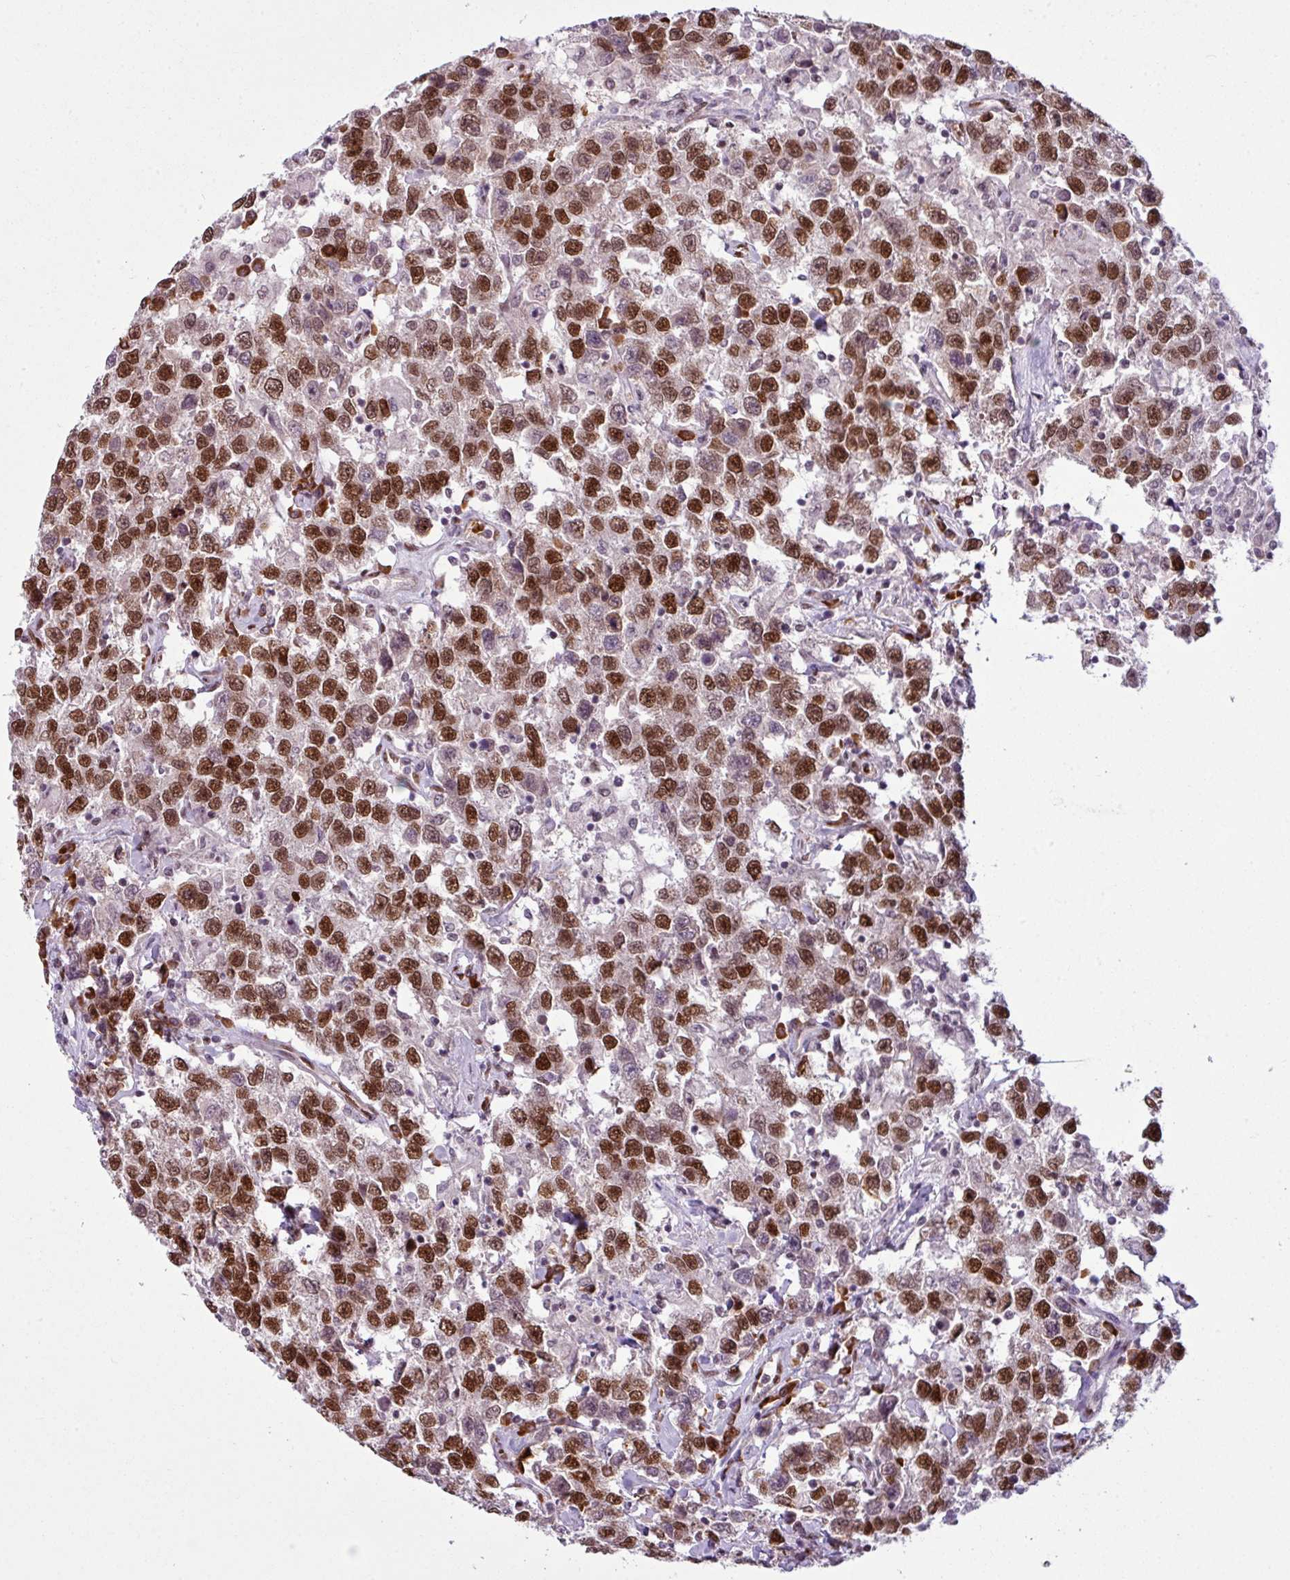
{"staining": {"intensity": "strong", "quantity": ">75%", "location": "nuclear"}, "tissue": "testis cancer", "cell_type": "Tumor cells", "image_type": "cancer", "snomed": [{"axis": "morphology", "description": "Seminoma, NOS"}, {"axis": "topography", "description": "Testis"}], "caption": "A brown stain shows strong nuclear staining of a protein in testis seminoma tumor cells.", "gene": "PRDM5", "patient": {"sex": "male", "age": 41}}